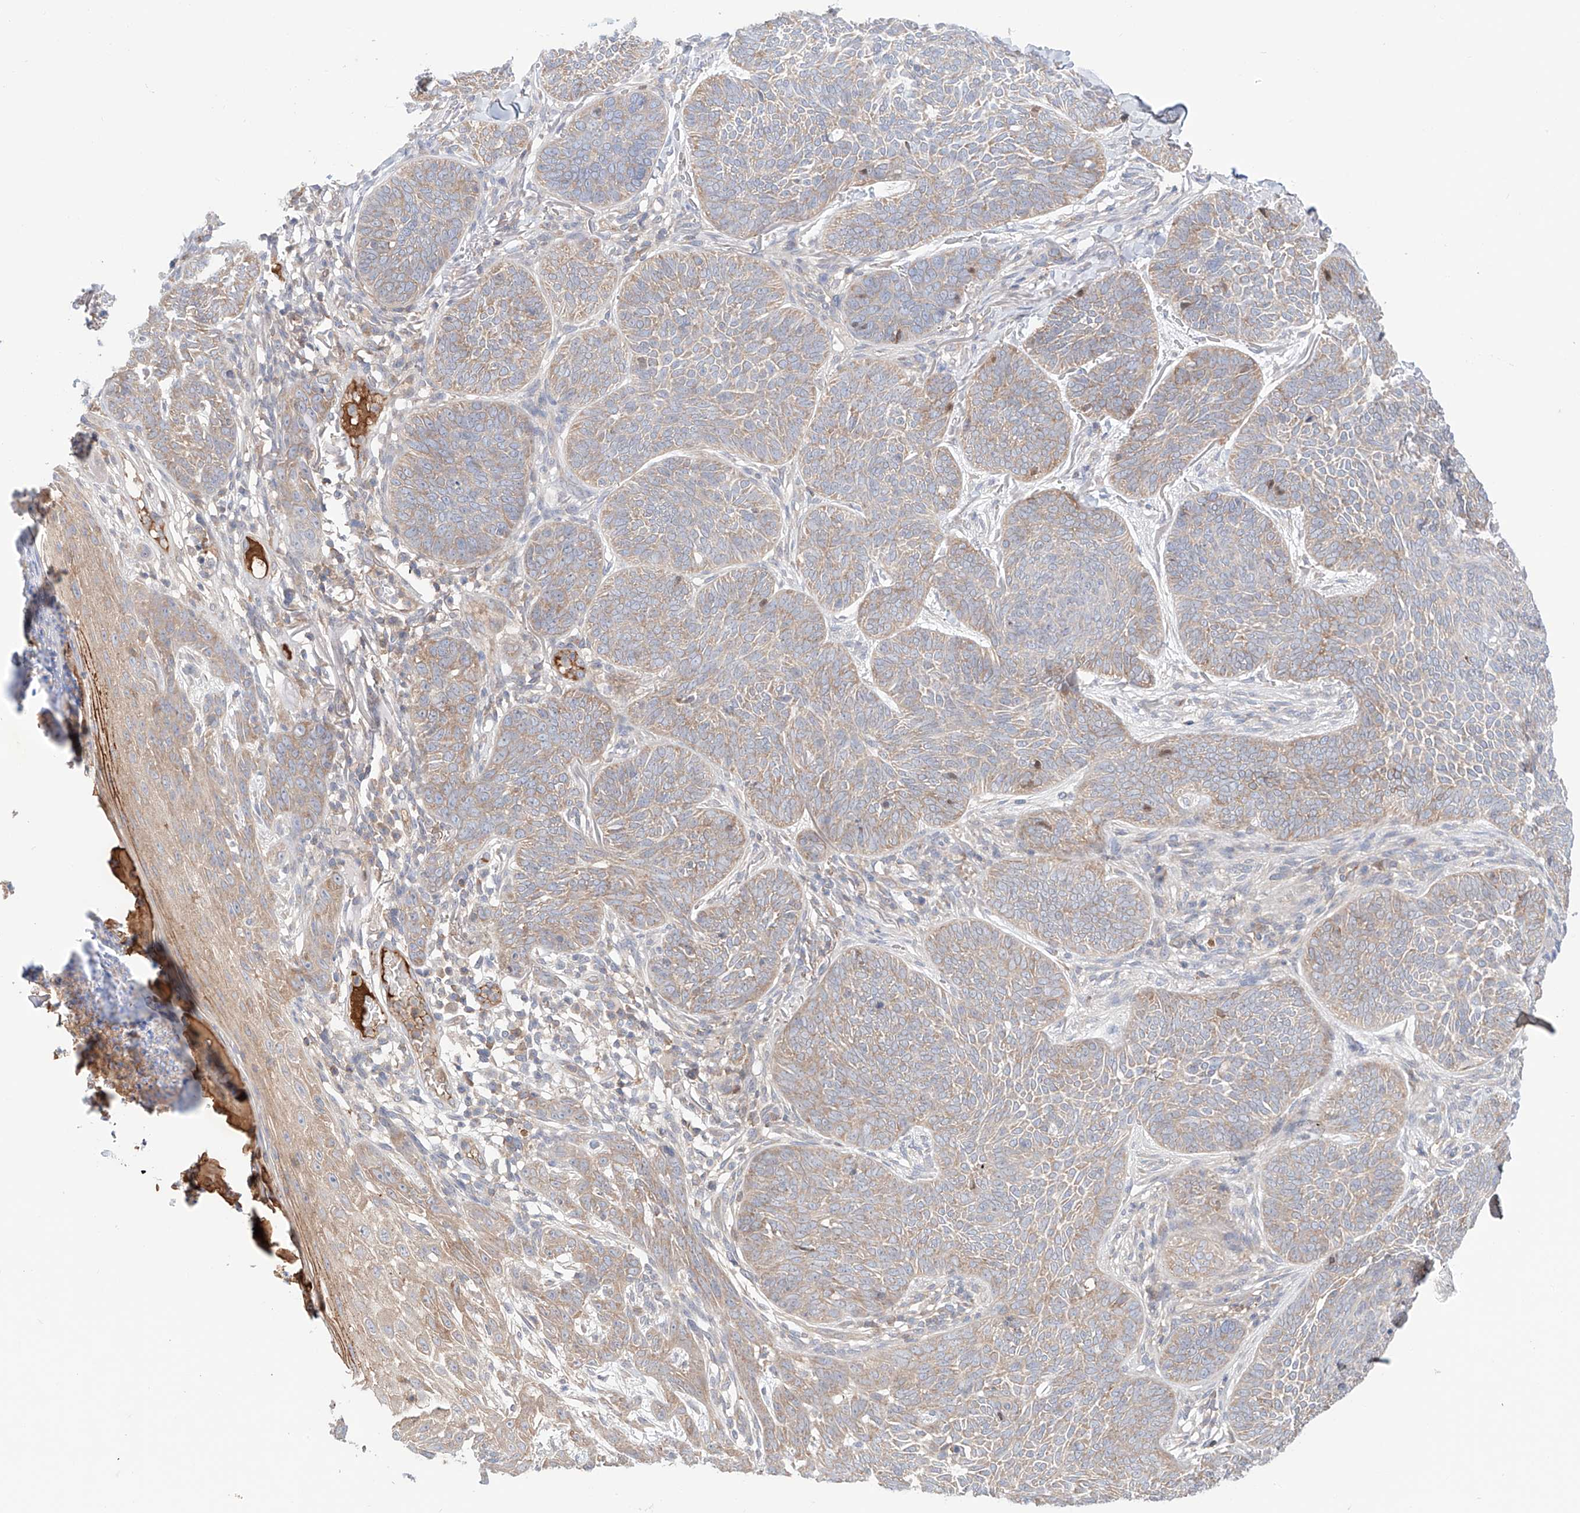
{"staining": {"intensity": "weak", "quantity": ">75%", "location": "cytoplasmic/membranous"}, "tissue": "skin cancer", "cell_type": "Tumor cells", "image_type": "cancer", "snomed": [{"axis": "morphology", "description": "Basal cell carcinoma"}, {"axis": "topography", "description": "Skin"}], "caption": "Skin cancer (basal cell carcinoma) stained with immunohistochemistry exhibits weak cytoplasmic/membranous positivity in about >75% of tumor cells.", "gene": "PGGT1B", "patient": {"sex": "male", "age": 85}}